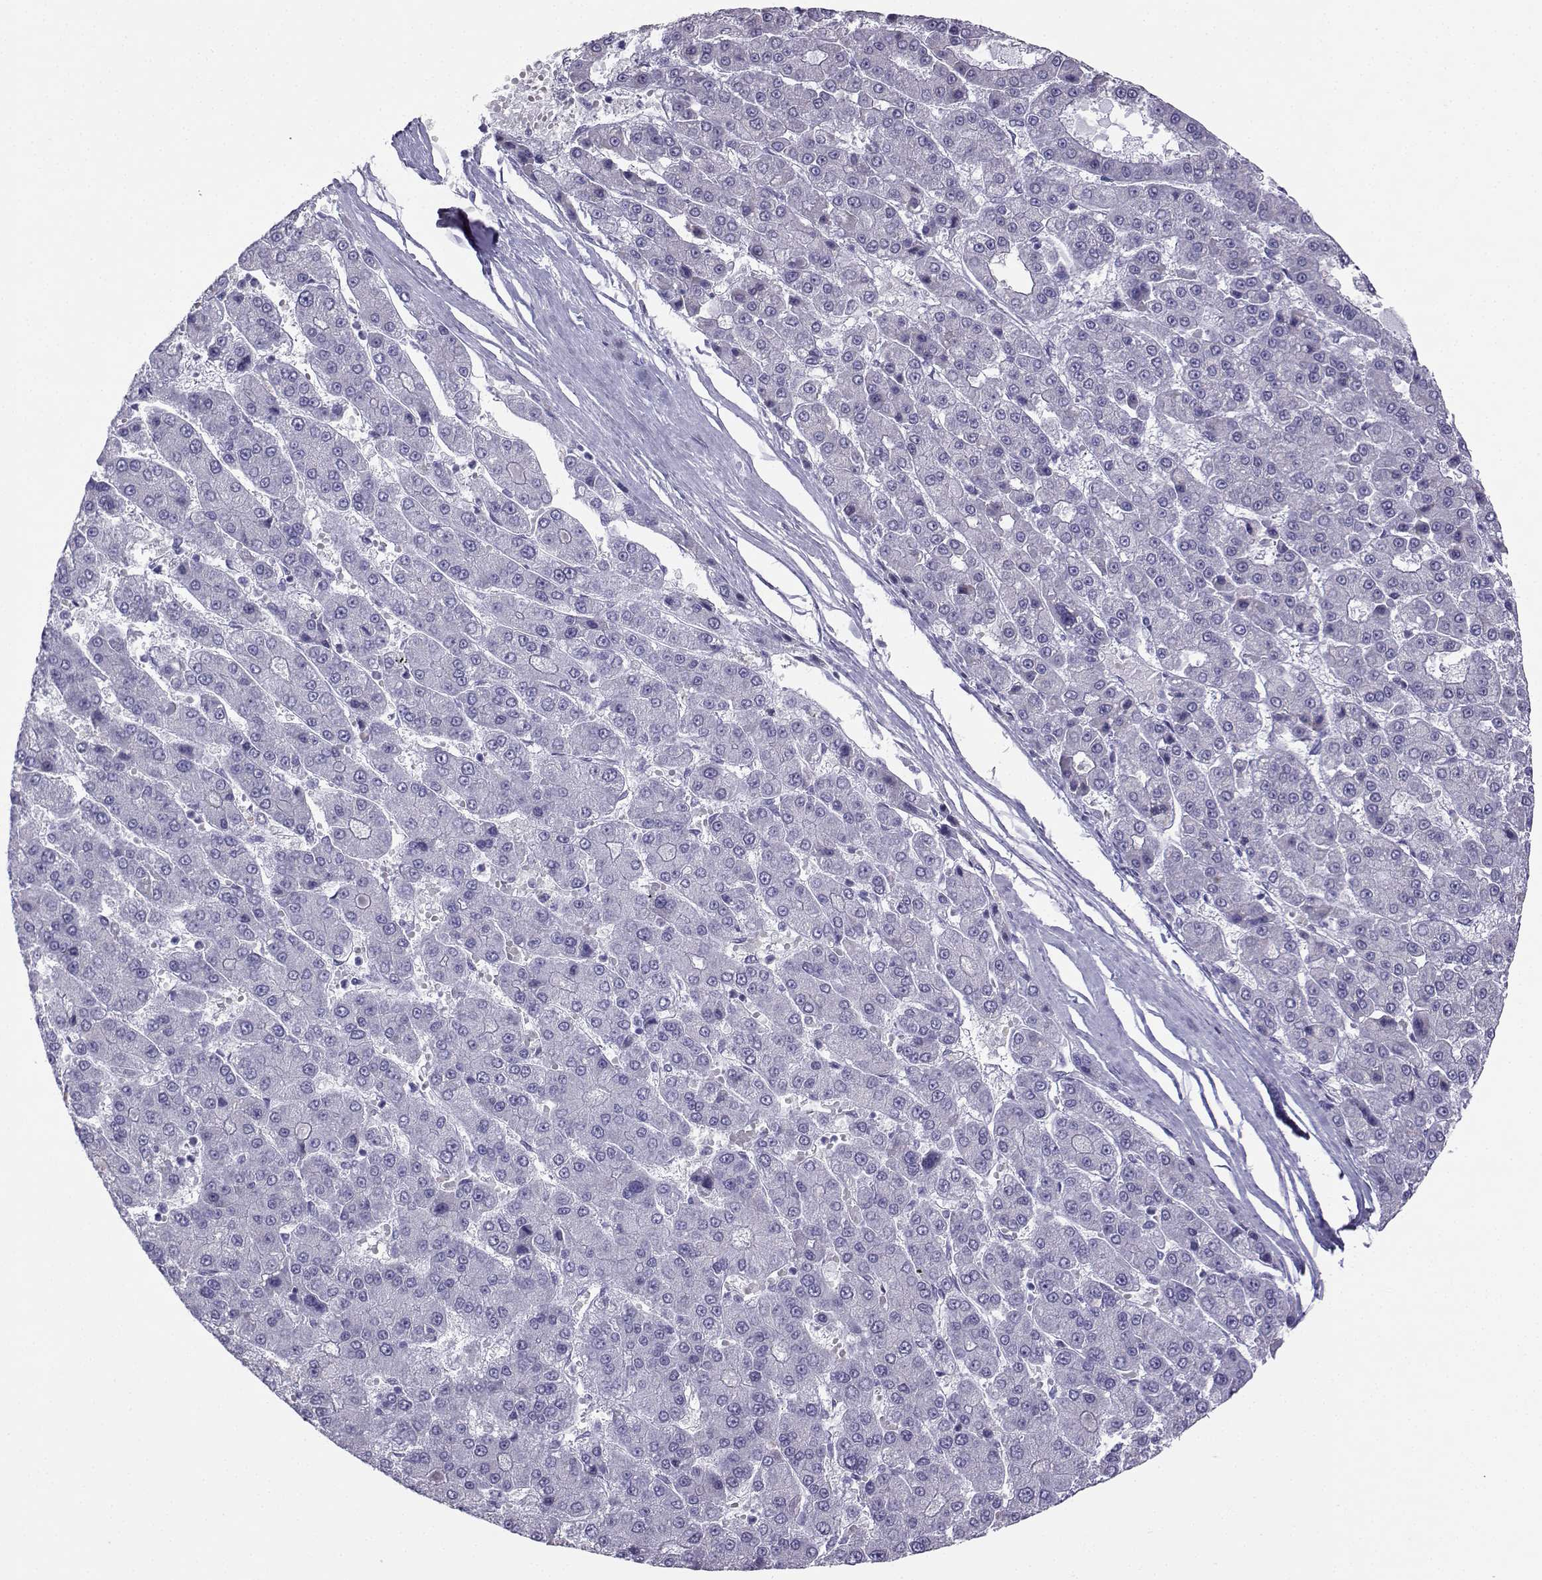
{"staining": {"intensity": "negative", "quantity": "none", "location": "none"}, "tissue": "liver cancer", "cell_type": "Tumor cells", "image_type": "cancer", "snomed": [{"axis": "morphology", "description": "Carcinoma, Hepatocellular, NOS"}, {"axis": "topography", "description": "Liver"}], "caption": "An immunohistochemistry photomicrograph of liver cancer is shown. There is no staining in tumor cells of liver cancer.", "gene": "LORICRIN", "patient": {"sex": "male", "age": 70}}